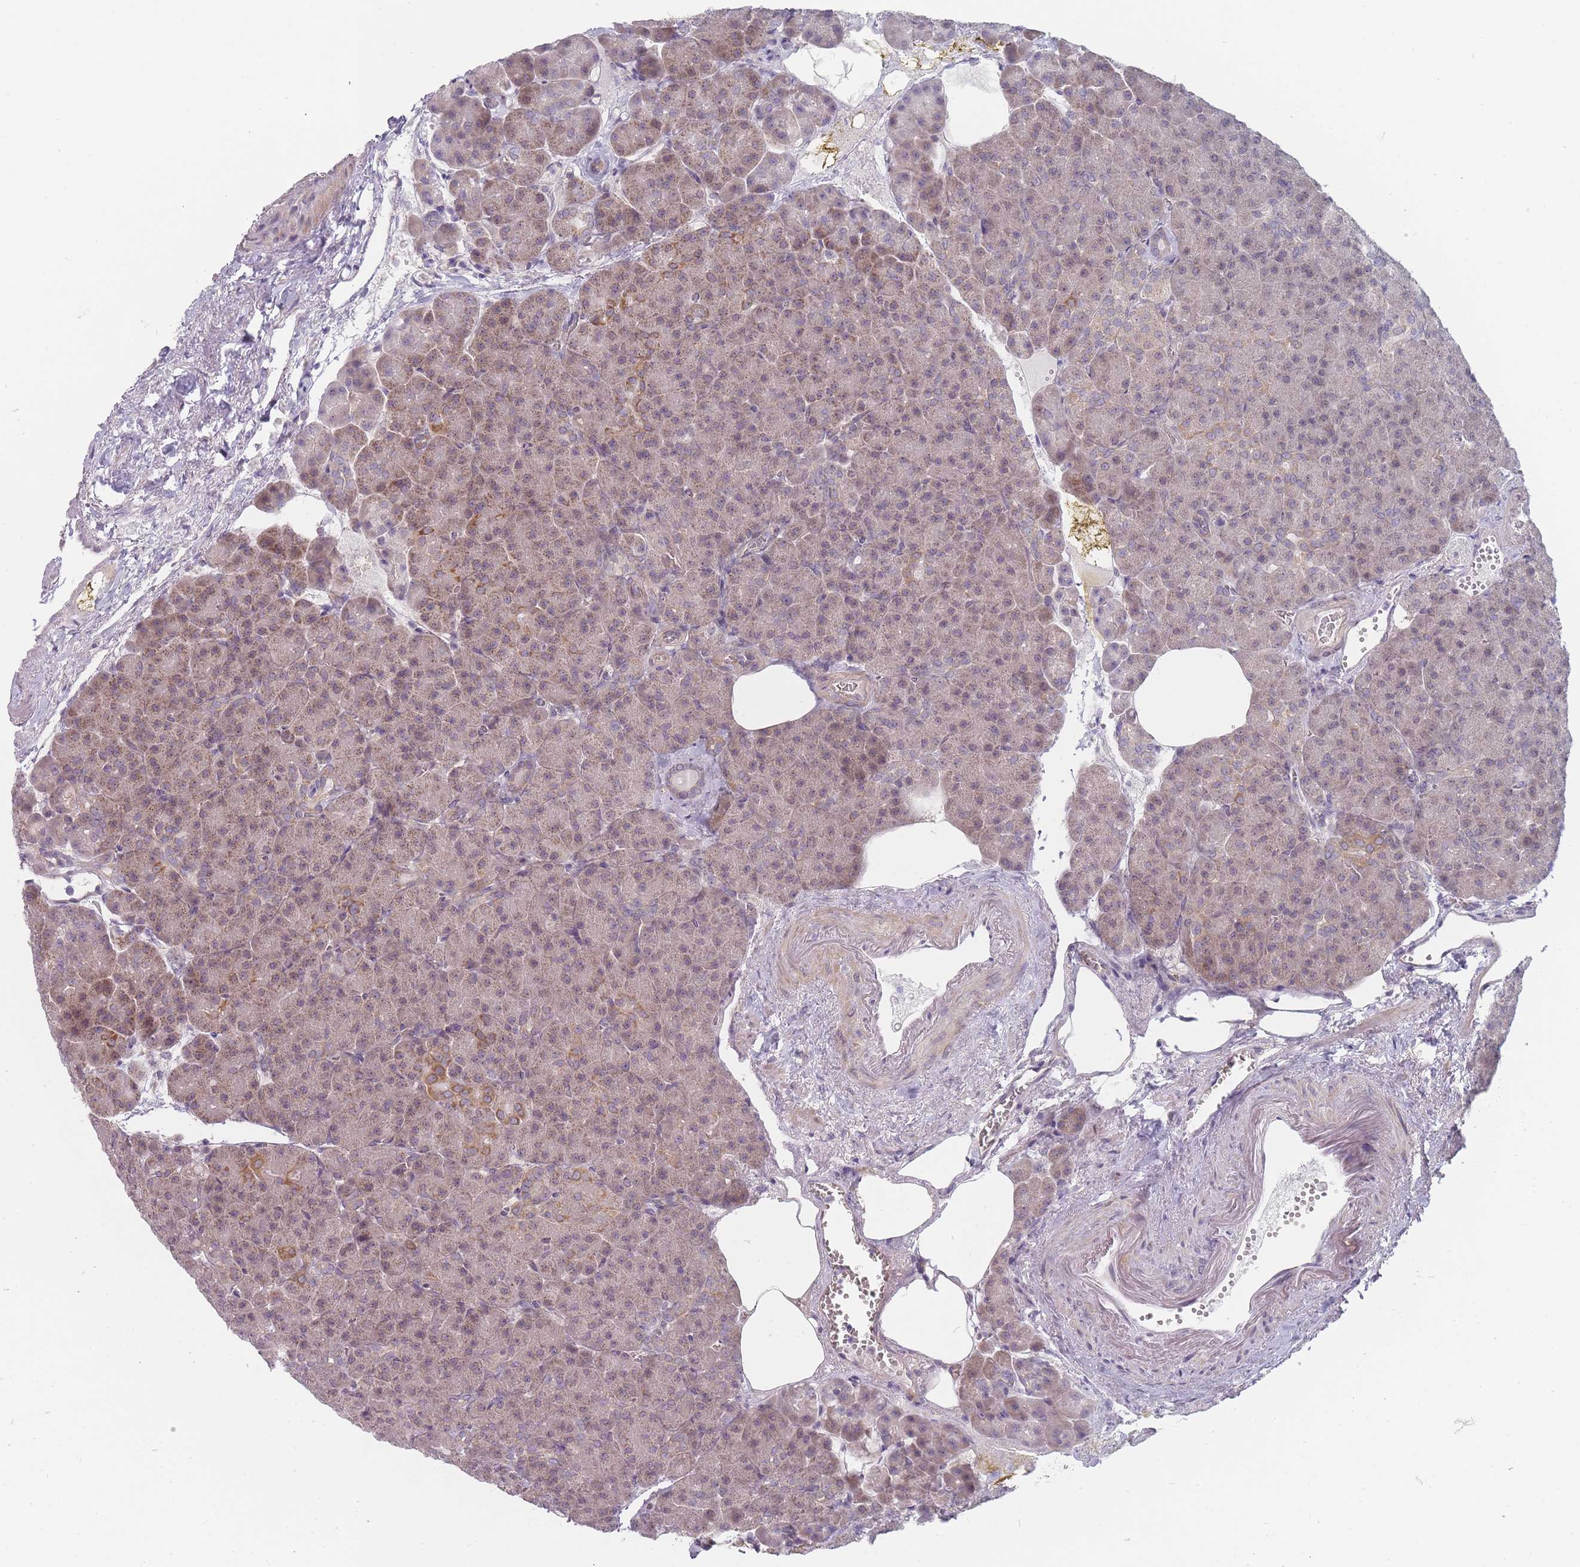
{"staining": {"intensity": "moderate", "quantity": "<25%", "location": "cytoplasmic/membranous"}, "tissue": "pancreas", "cell_type": "Exocrine glandular cells", "image_type": "normal", "snomed": [{"axis": "morphology", "description": "Normal tissue, NOS"}, {"axis": "topography", "description": "Pancreas"}], "caption": "About <25% of exocrine glandular cells in unremarkable pancreas reveal moderate cytoplasmic/membranous protein expression as visualized by brown immunohistochemical staining.", "gene": "PCDH12", "patient": {"sex": "female", "age": 74}}